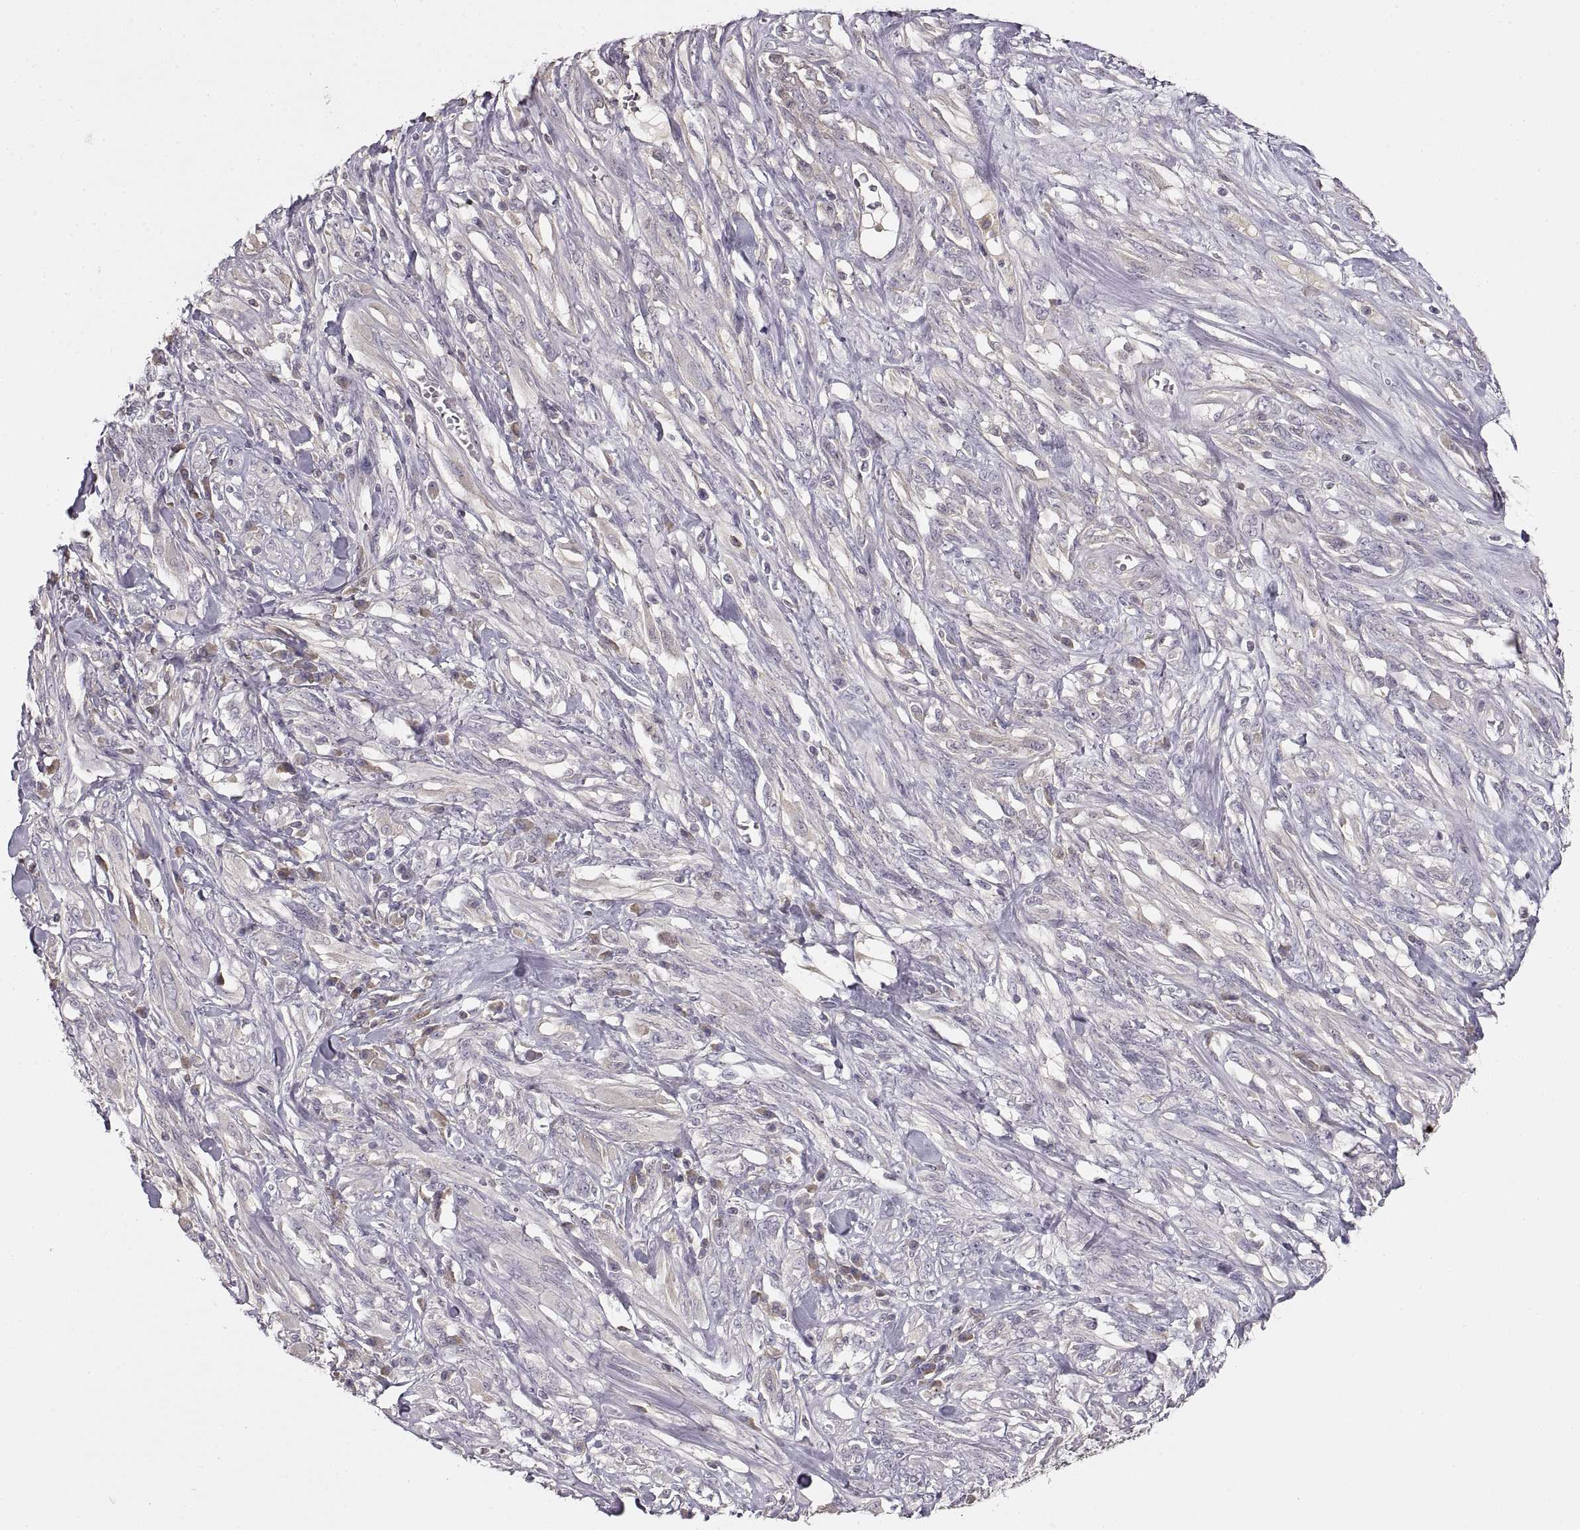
{"staining": {"intensity": "negative", "quantity": "none", "location": "none"}, "tissue": "melanoma", "cell_type": "Tumor cells", "image_type": "cancer", "snomed": [{"axis": "morphology", "description": "Malignant melanoma, NOS"}, {"axis": "topography", "description": "Skin"}], "caption": "High power microscopy histopathology image of an IHC image of melanoma, revealing no significant positivity in tumor cells.", "gene": "ADAM11", "patient": {"sex": "female", "age": 91}}